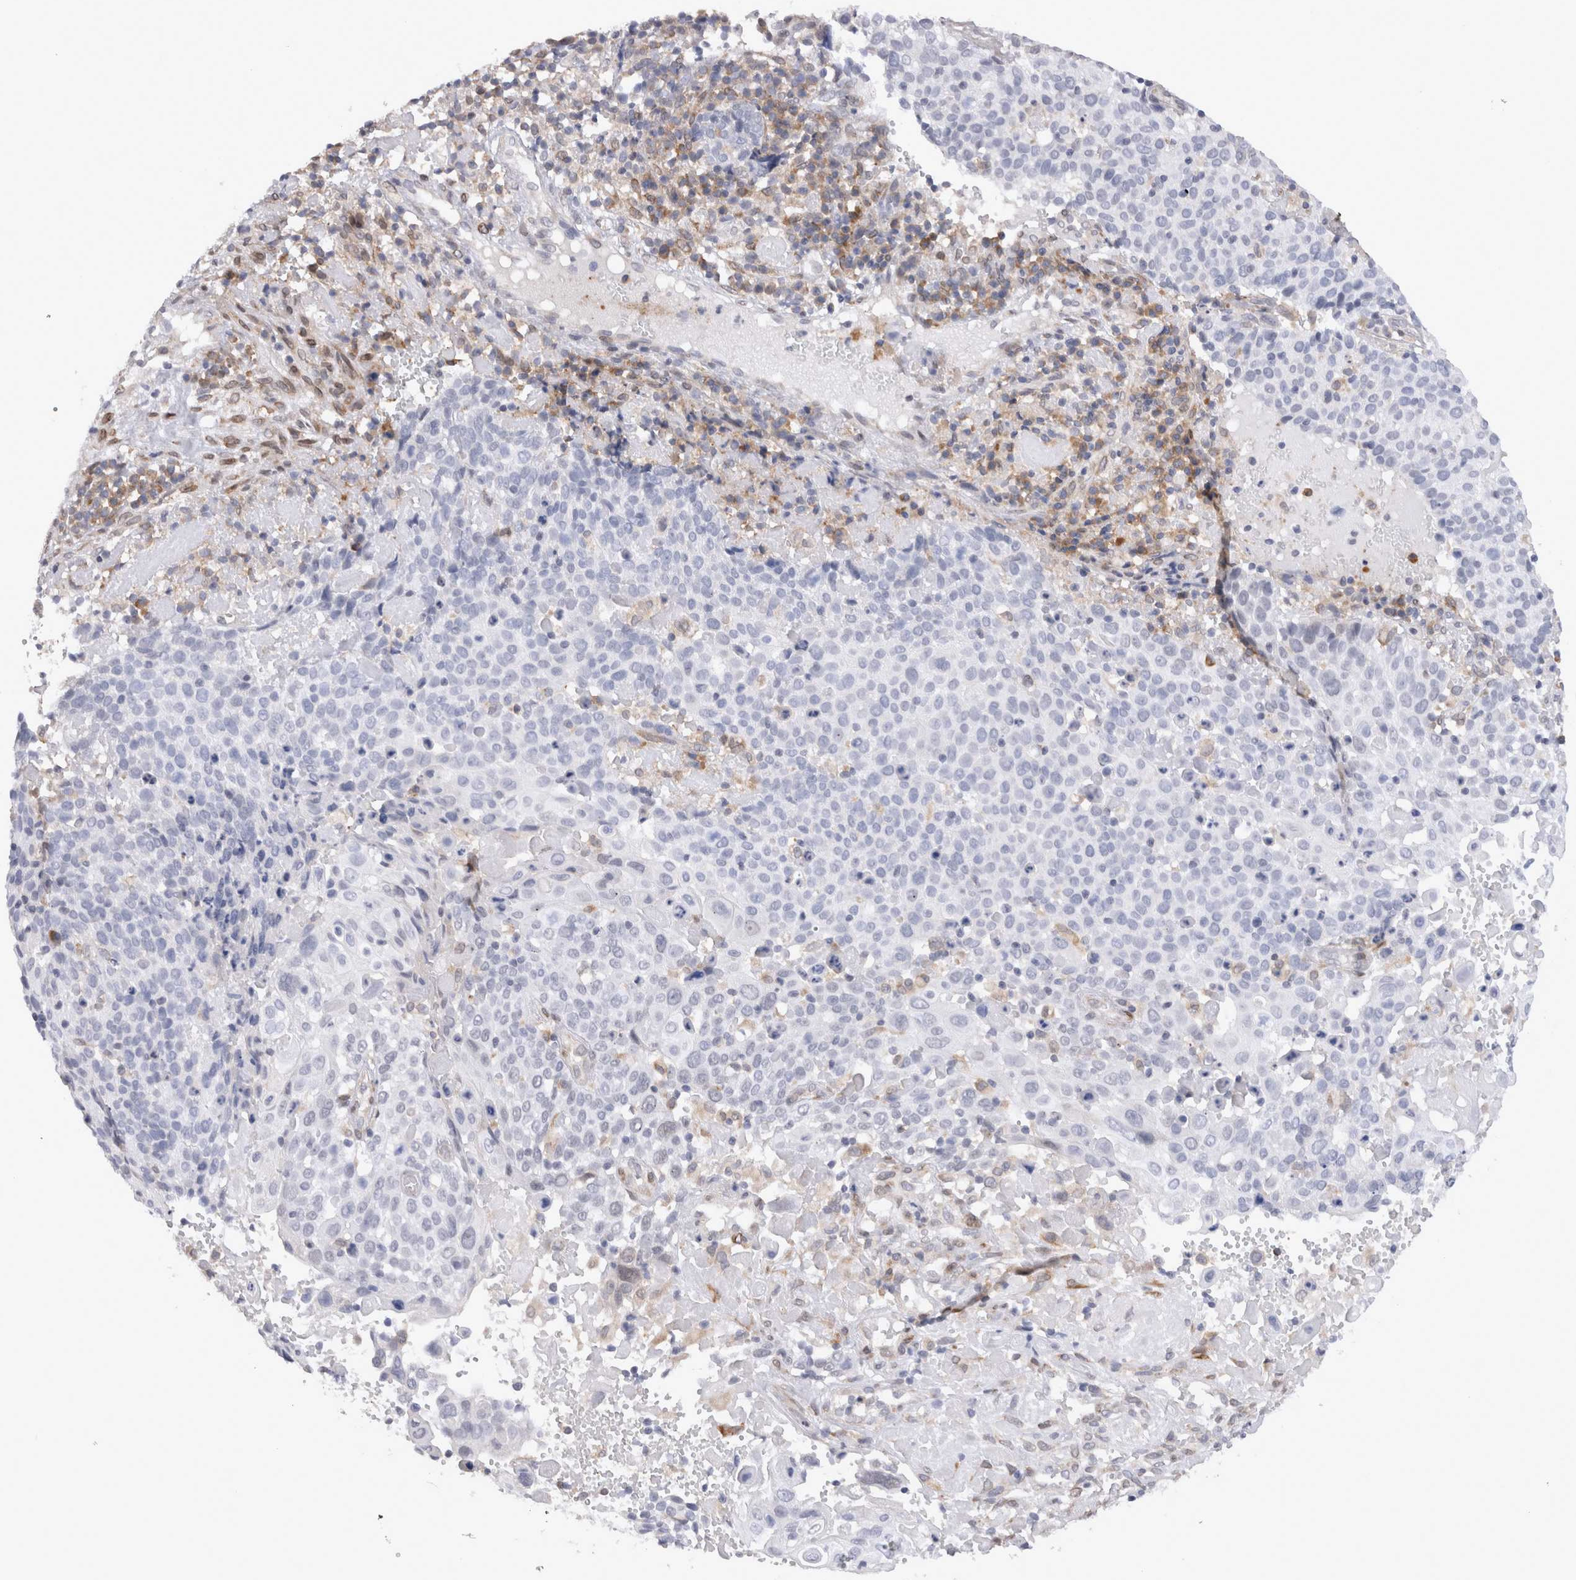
{"staining": {"intensity": "negative", "quantity": "none", "location": "none"}, "tissue": "cervical cancer", "cell_type": "Tumor cells", "image_type": "cancer", "snomed": [{"axis": "morphology", "description": "Squamous cell carcinoma, NOS"}, {"axis": "topography", "description": "Cervix"}], "caption": "There is no significant positivity in tumor cells of cervical cancer.", "gene": "VCPIP1", "patient": {"sex": "female", "age": 74}}